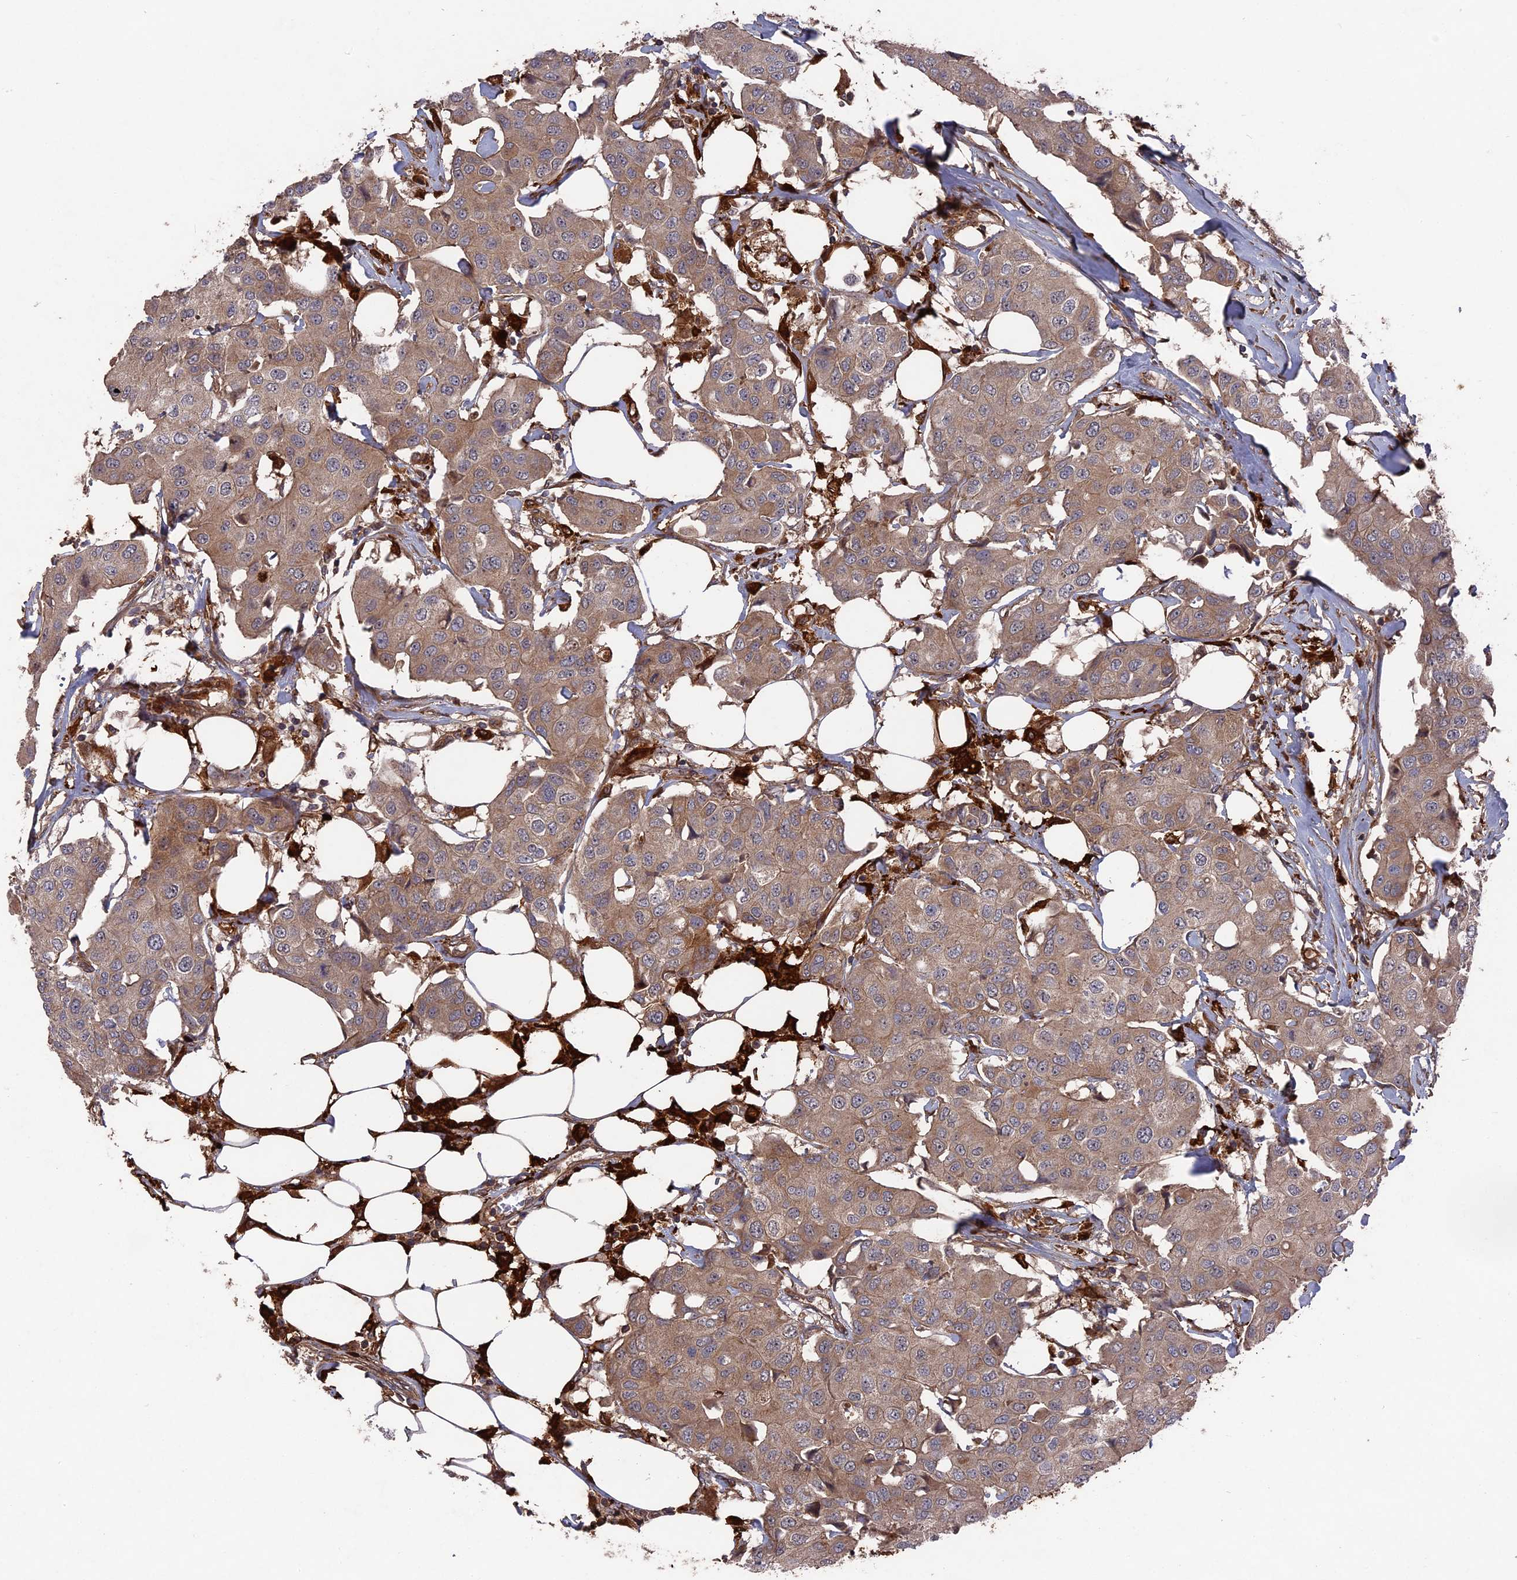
{"staining": {"intensity": "weak", "quantity": ">75%", "location": "cytoplasmic/membranous"}, "tissue": "breast cancer", "cell_type": "Tumor cells", "image_type": "cancer", "snomed": [{"axis": "morphology", "description": "Duct carcinoma"}, {"axis": "topography", "description": "Breast"}], "caption": "Protein staining of breast infiltrating ductal carcinoma tissue exhibits weak cytoplasmic/membranous staining in about >75% of tumor cells.", "gene": "DEF8", "patient": {"sex": "female", "age": 80}}